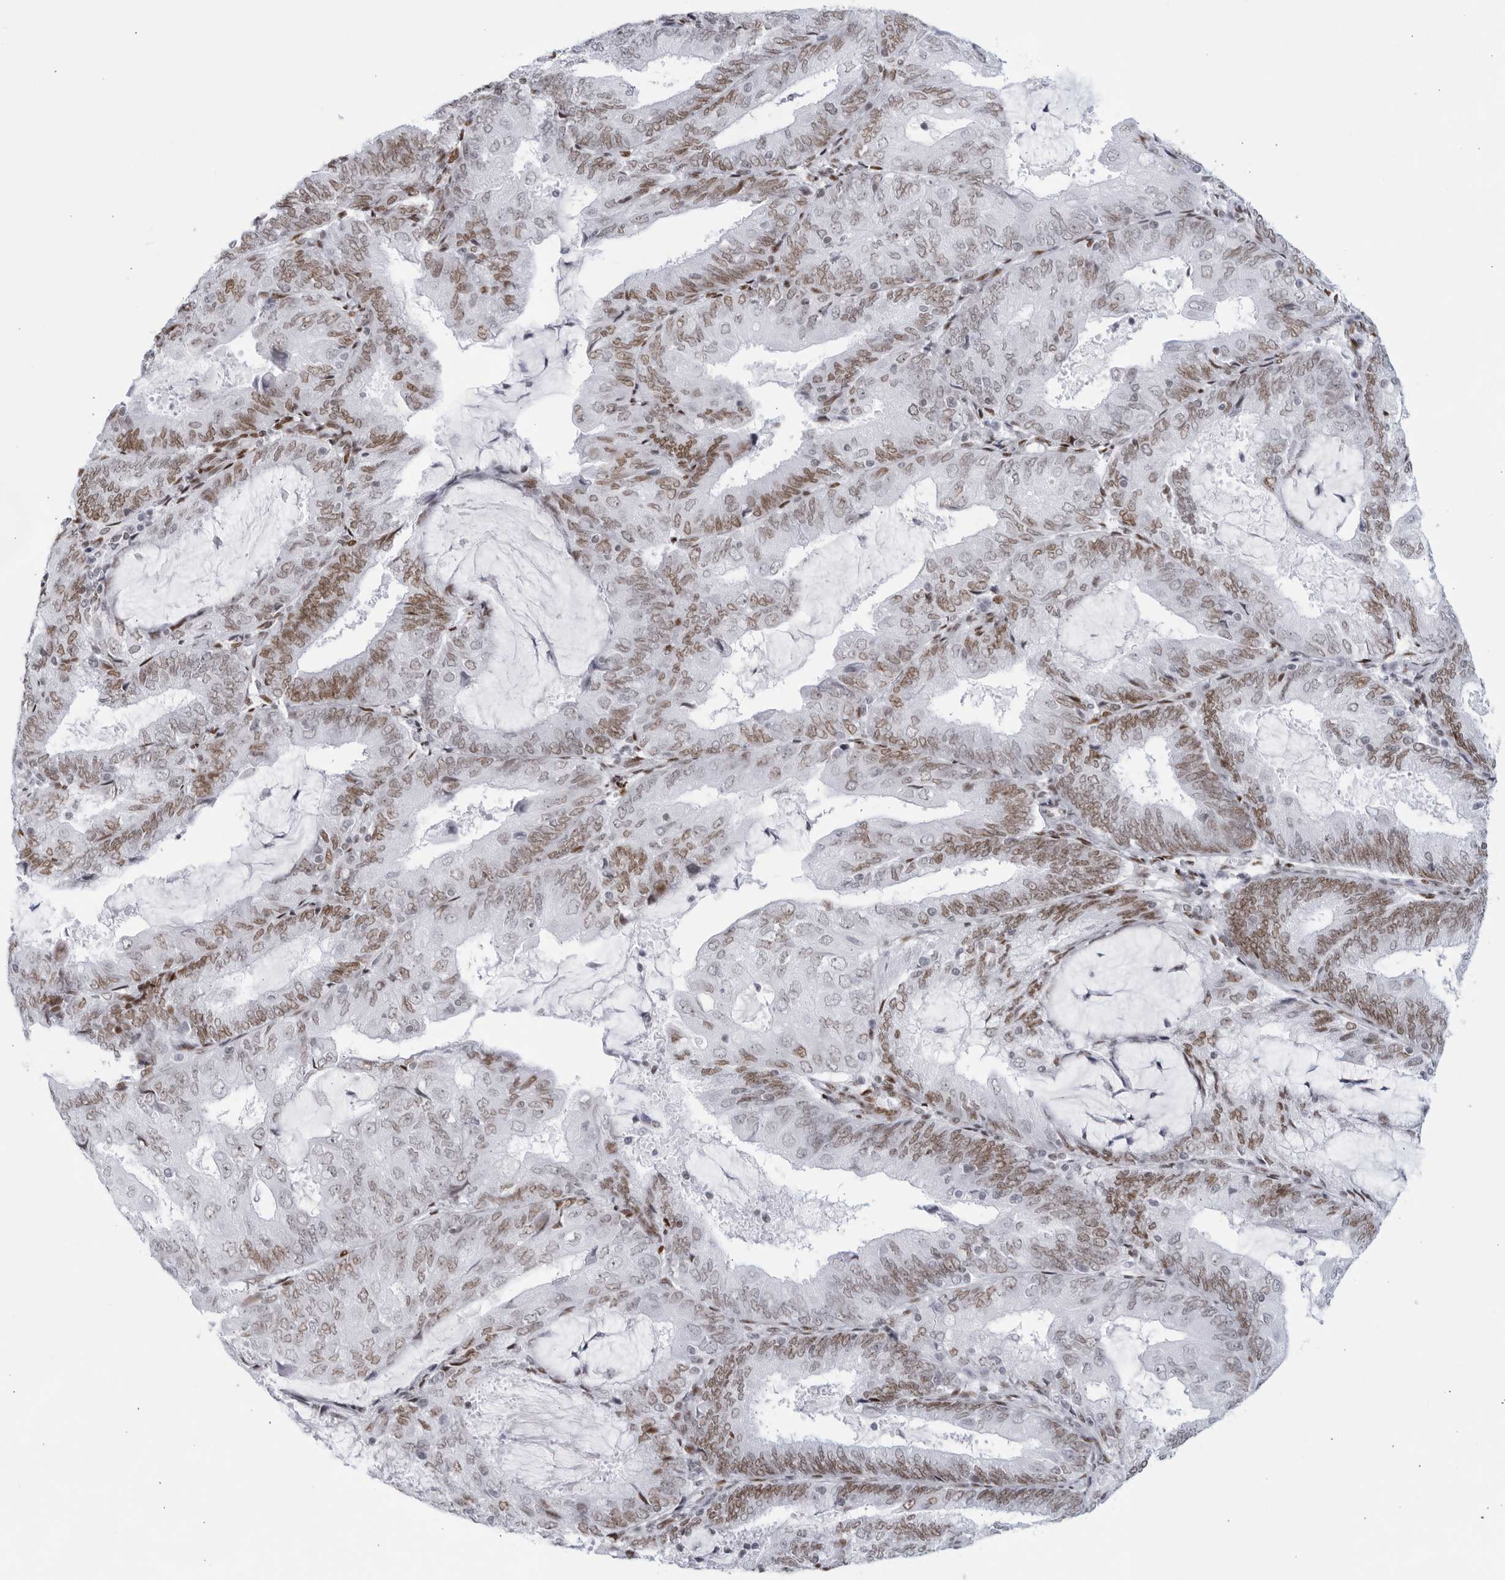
{"staining": {"intensity": "moderate", "quantity": ">75%", "location": "nuclear"}, "tissue": "endometrial cancer", "cell_type": "Tumor cells", "image_type": "cancer", "snomed": [{"axis": "morphology", "description": "Adenocarcinoma, NOS"}, {"axis": "topography", "description": "Endometrium"}], "caption": "Endometrial adenocarcinoma stained with DAB IHC reveals medium levels of moderate nuclear positivity in approximately >75% of tumor cells.", "gene": "HP1BP3", "patient": {"sex": "female", "age": 81}}